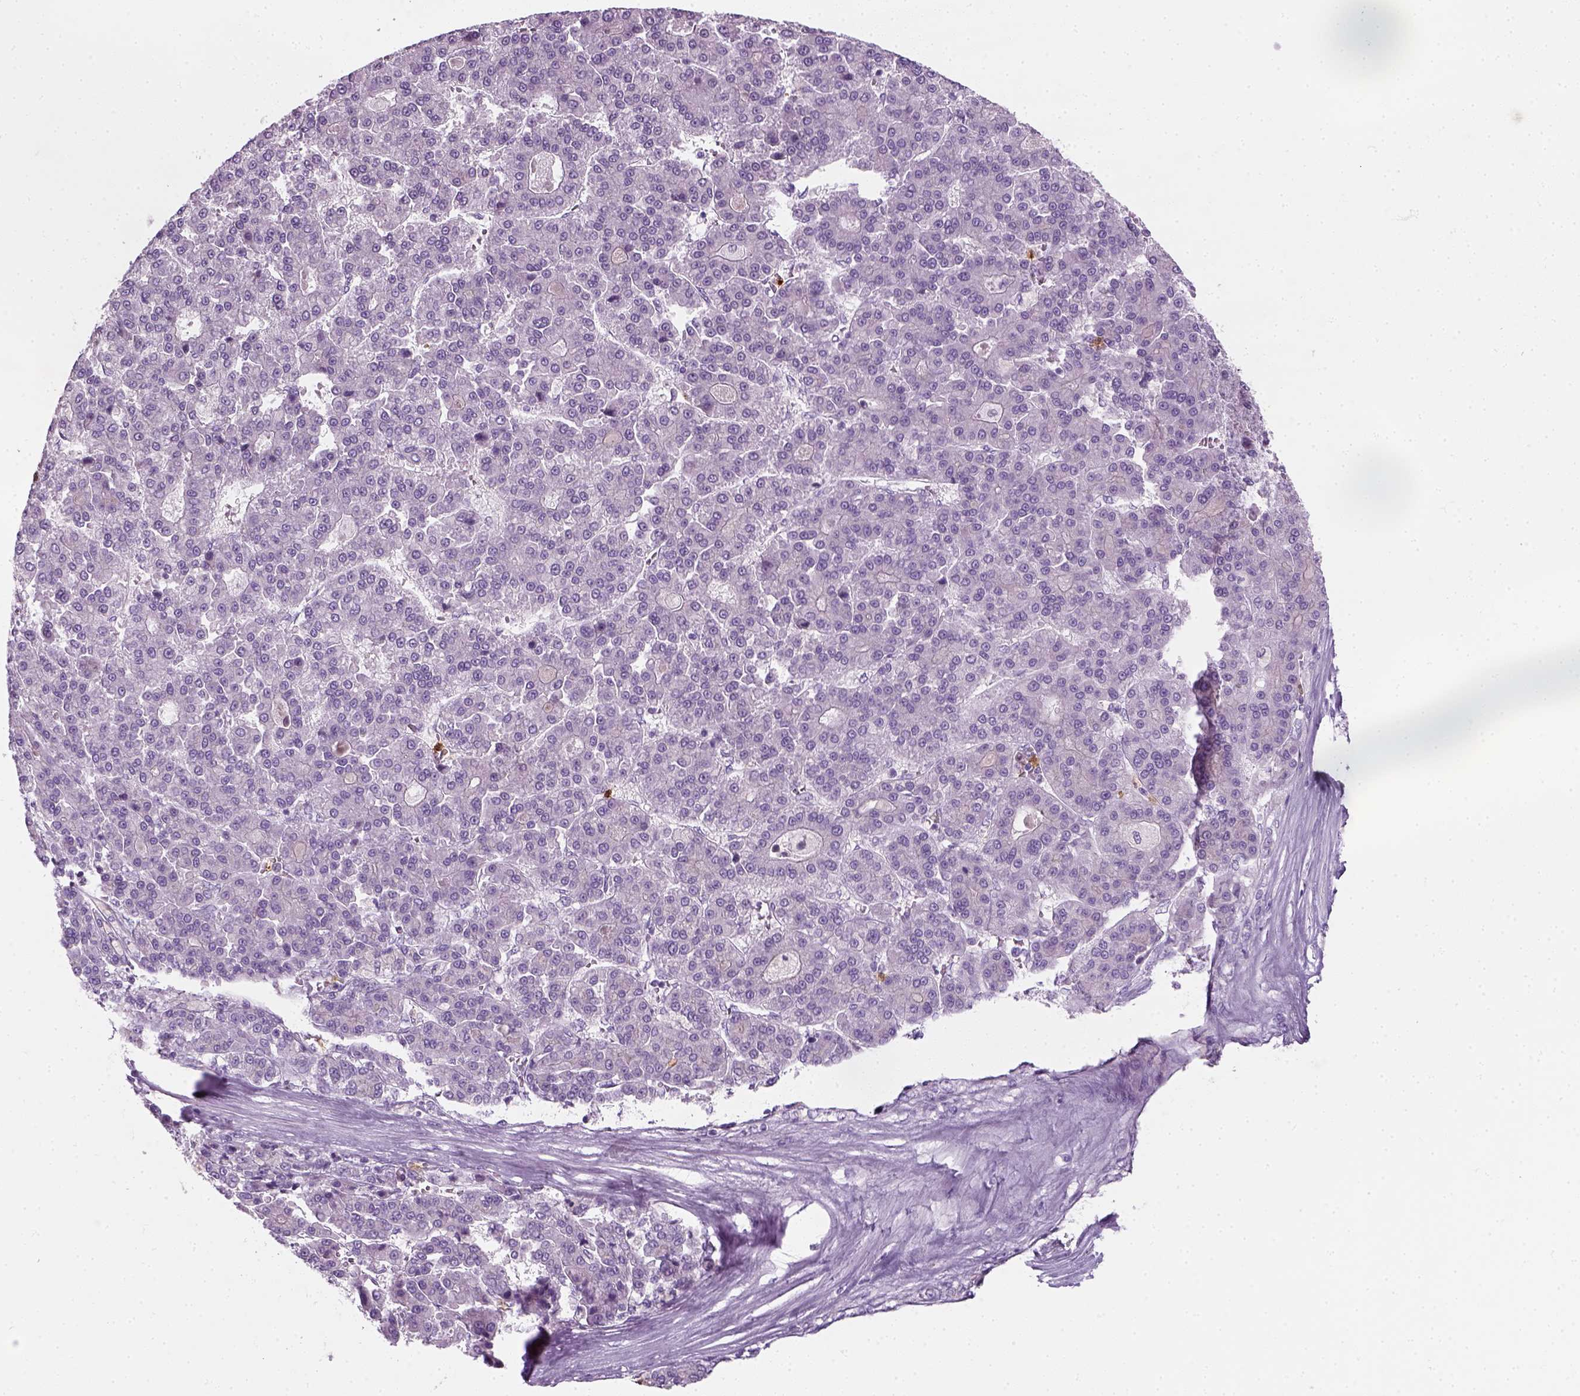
{"staining": {"intensity": "negative", "quantity": "none", "location": "none"}, "tissue": "liver cancer", "cell_type": "Tumor cells", "image_type": "cancer", "snomed": [{"axis": "morphology", "description": "Carcinoma, Hepatocellular, NOS"}, {"axis": "topography", "description": "Liver"}], "caption": "The immunohistochemistry micrograph has no significant staining in tumor cells of hepatocellular carcinoma (liver) tissue. Nuclei are stained in blue.", "gene": "IL4", "patient": {"sex": "male", "age": 70}}